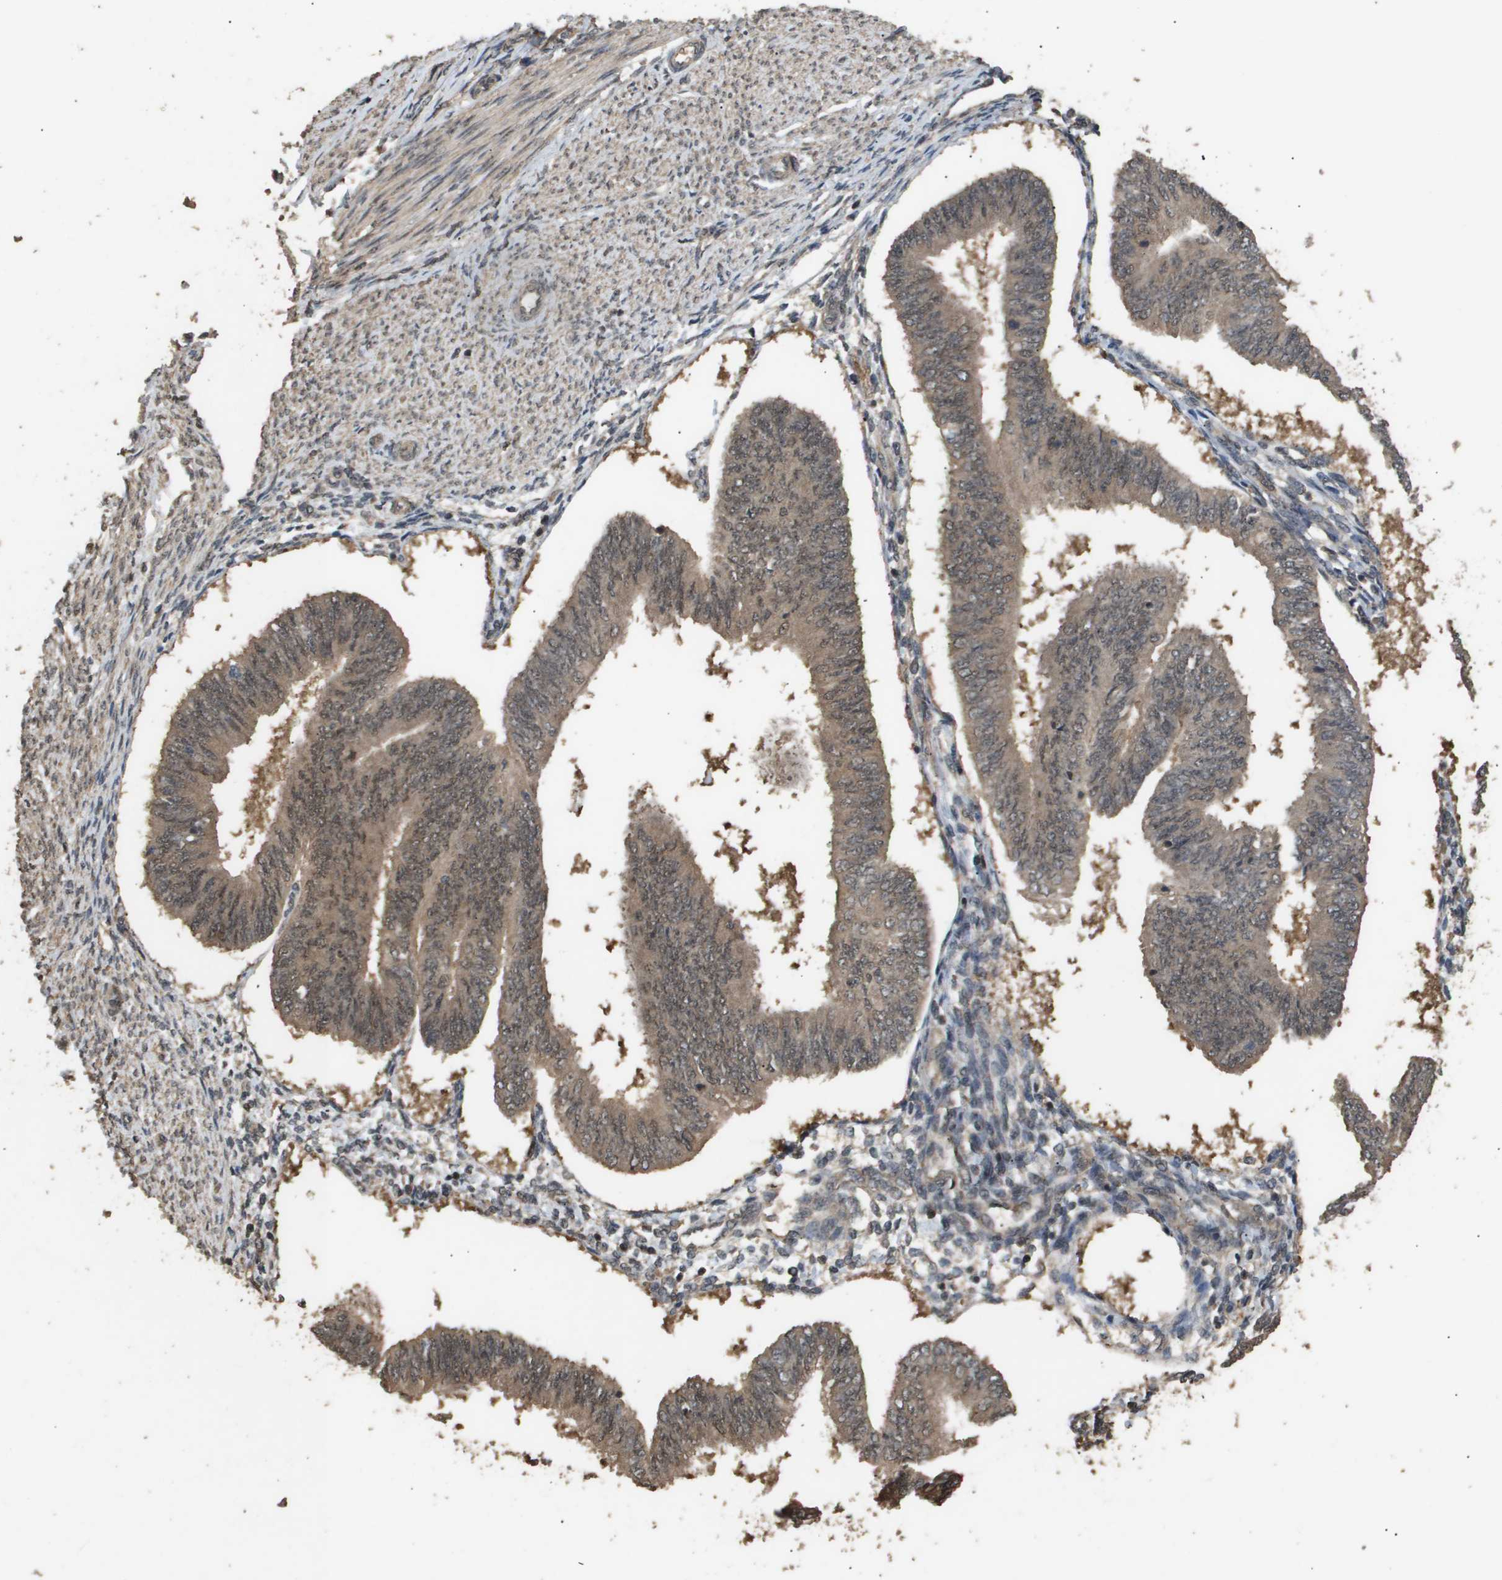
{"staining": {"intensity": "moderate", "quantity": ">75%", "location": "cytoplasmic/membranous,nuclear"}, "tissue": "endometrial cancer", "cell_type": "Tumor cells", "image_type": "cancer", "snomed": [{"axis": "morphology", "description": "Adenocarcinoma, NOS"}, {"axis": "topography", "description": "Endometrium"}], "caption": "Approximately >75% of tumor cells in human endometrial adenocarcinoma exhibit moderate cytoplasmic/membranous and nuclear protein staining as visualized by brown immunohistochemical staining.", "gene": "ING1", "patient": {"sex": "female", "age": 58}}